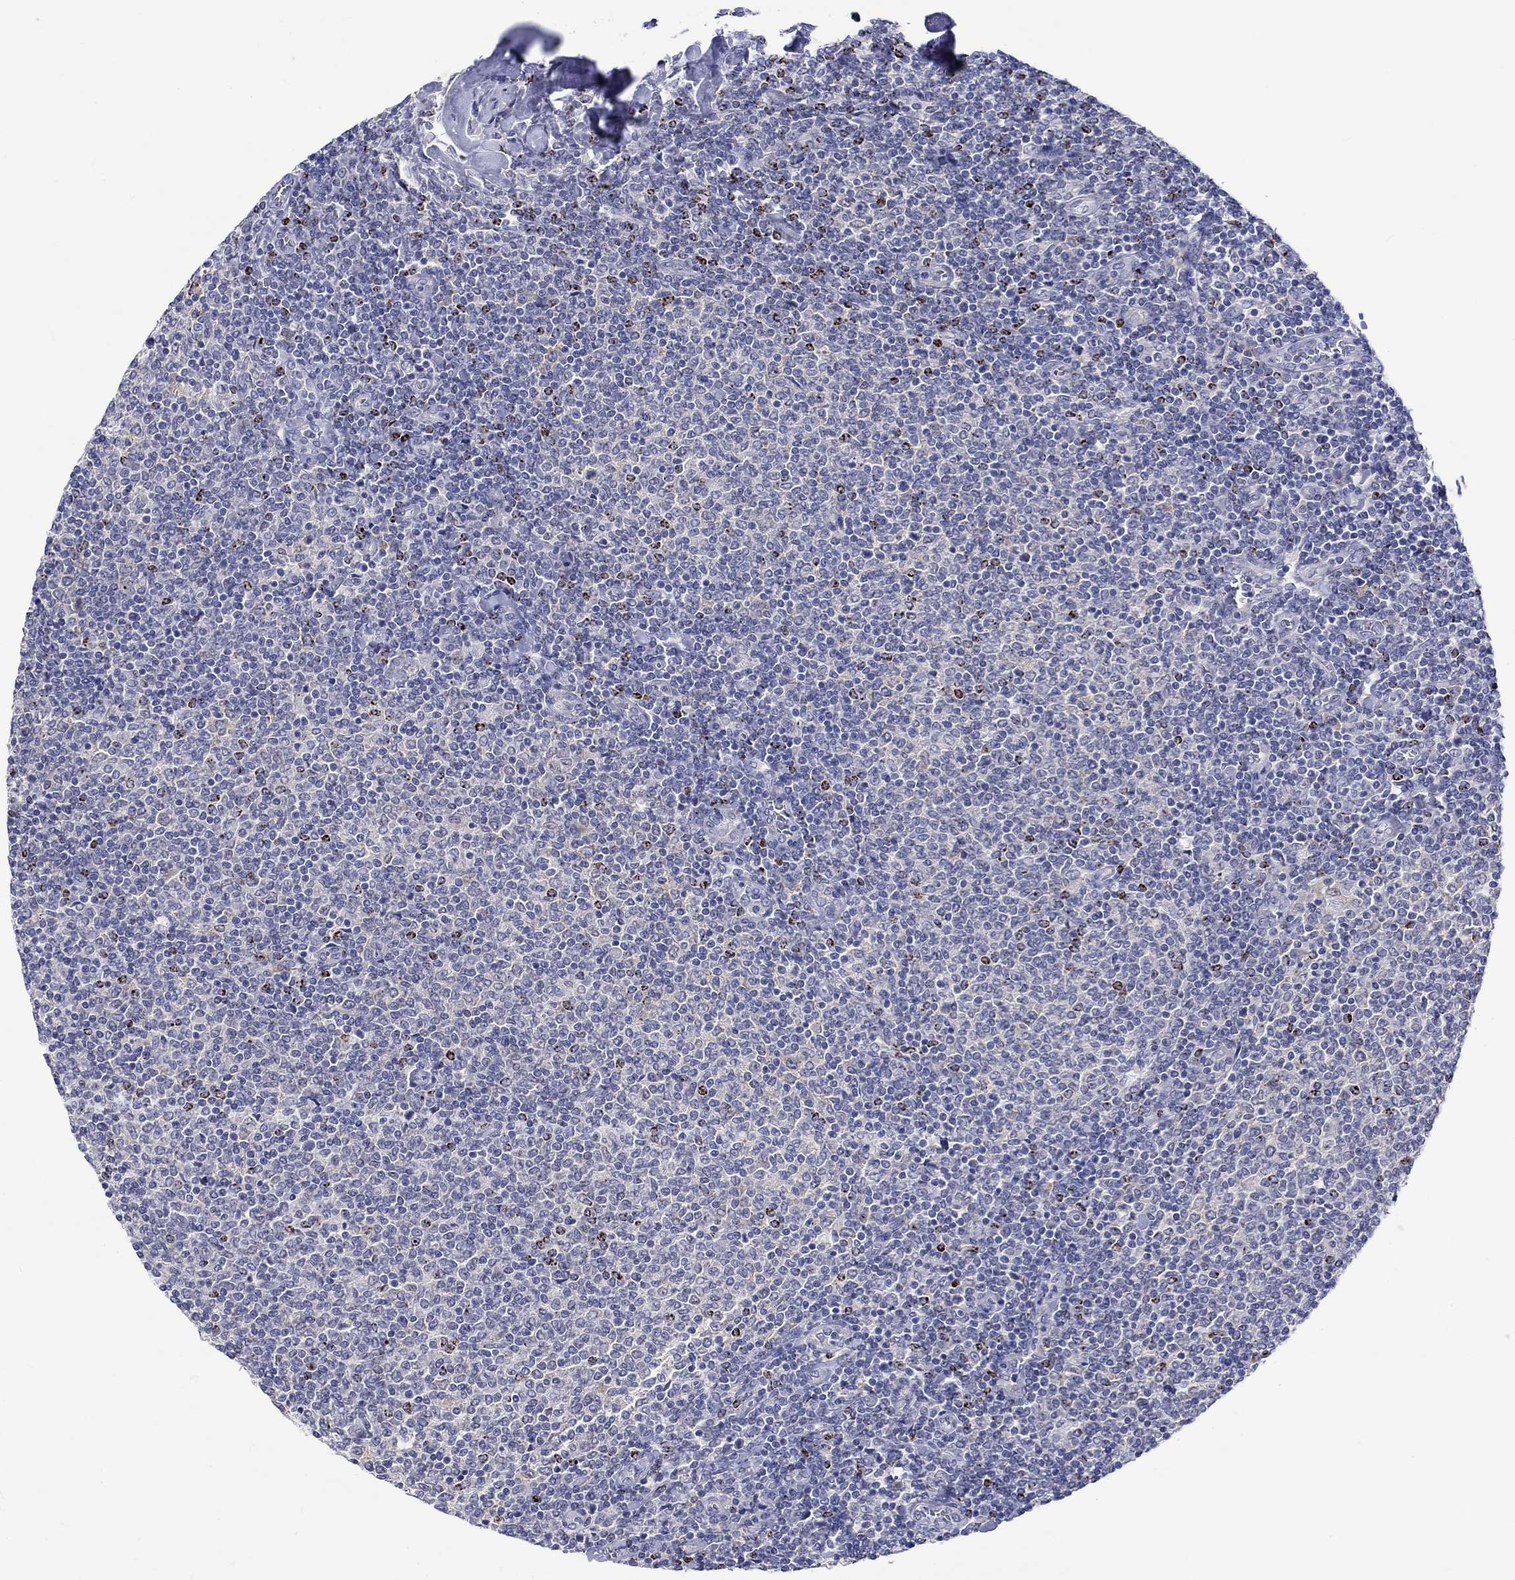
{"staining": {"intensity": "negative", "quantity": "none", "location": "none"}, "tissue": "lymphoma", "cell_type": "Tumor cells", "image_type": "cancer", "snomed": [{"axis": "morphology", "description": "Malignant lymphoma, non-Hodgkin's type, Low grade"}, {"axis": "topography", "description": "Lymph node"}], "caption": "A photomicrograph of lymphoma stained for a protein demonstrates no brown staining in tumor cells.", "gene": "CERS1", "patient": {"sex": "male", "age": 52}}